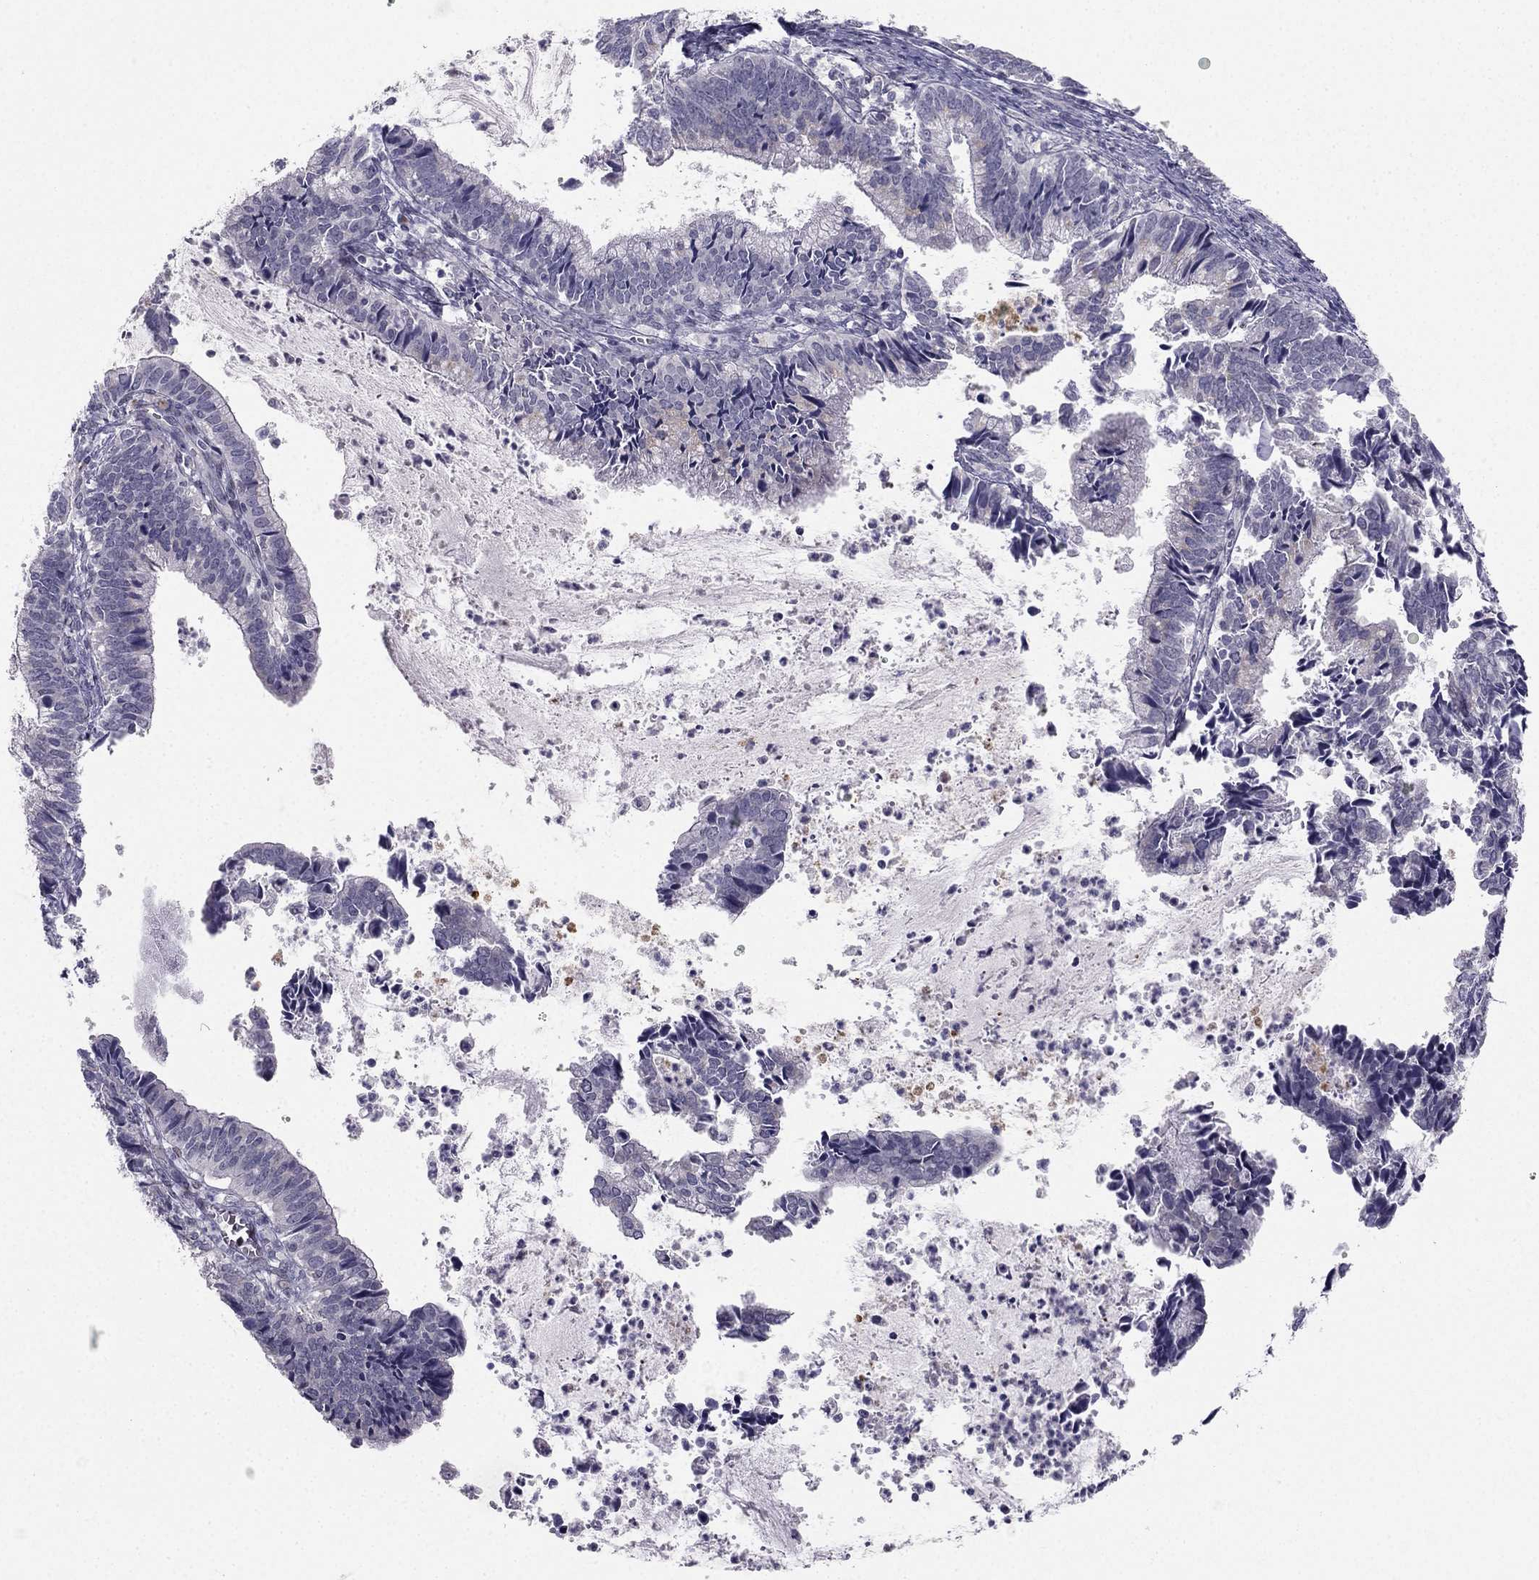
{"staining": {"intensity": "negative", "quantity": "none", "location": "none"}, "tissue": "cervical cancer", "cell_type": "Tumor cells", "image_type": "cancer", "snomed": [{"axis": "morphology", "description": "Adenocarcinoma, NOS"}, {"axis": "topography", "description": "Cervix"}], "caption": "Immunohistochemistry of cervical adenocarcinoma reveals no expression in tumor cells.", "gene": "TRPS1", "patient": {"sex": "female", "age": 42}}